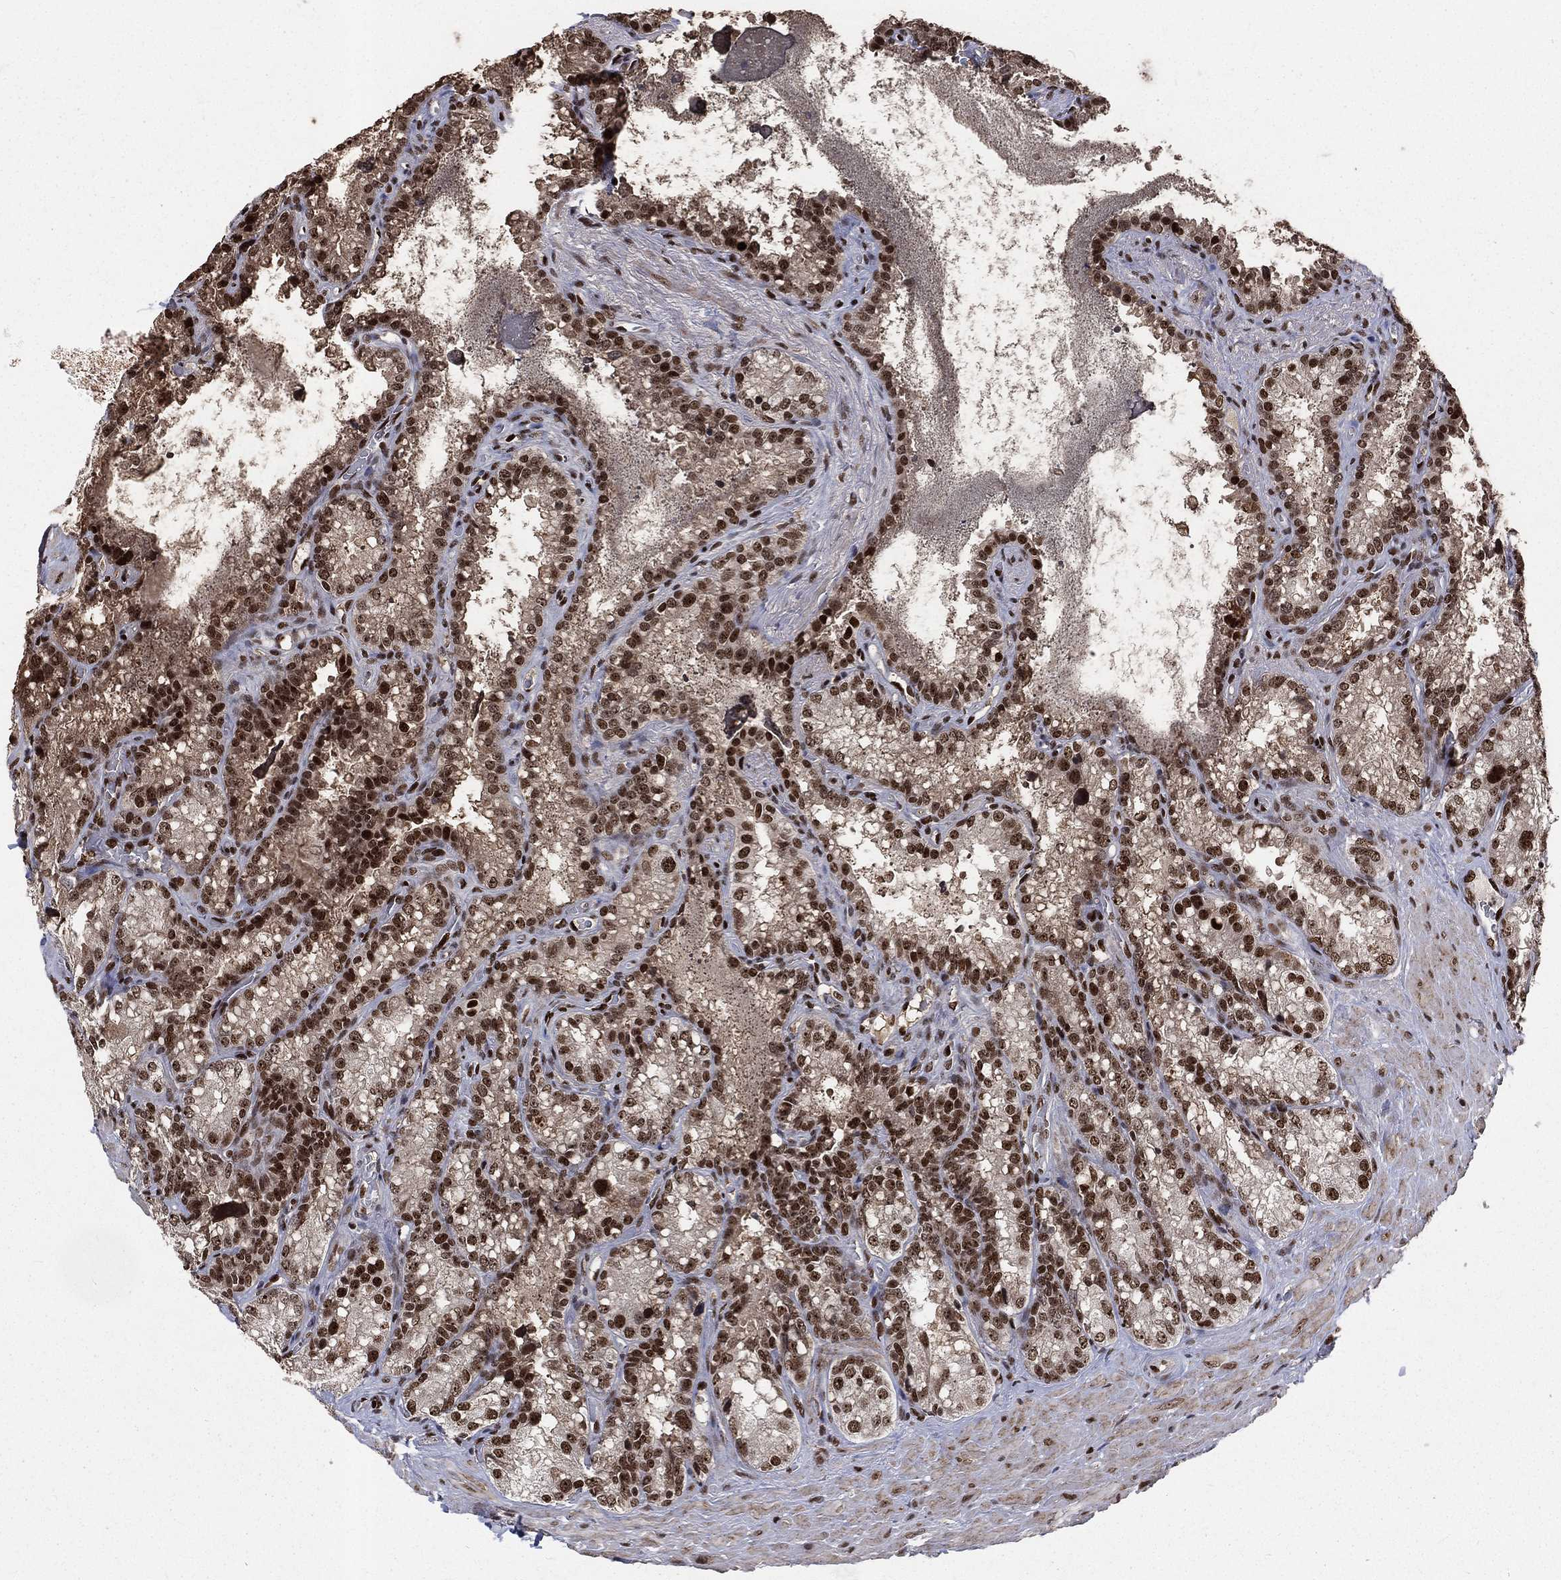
{"staining": {"intensity": "strong", "quantity": "25%-75%", "location": "nuclear"}, "tissue": "seminal vesicle", "cell_type": "Glandular cells", "image_type": "normal", "snomed": [{"axis": "morphology", "description": "Normal tissue, NOS"}, {"axis": "topography", "description": "Seminal veicle"}], "caption": "A high-resolution micrograph shows immunohistochemistry (IHC) staining of normal seminal vesicle, which shows strong nuclear positivity in approximately 25%-75% of glandular cells.", "gene": "POLB", "patient": {"sex": "male", "age": 68}}